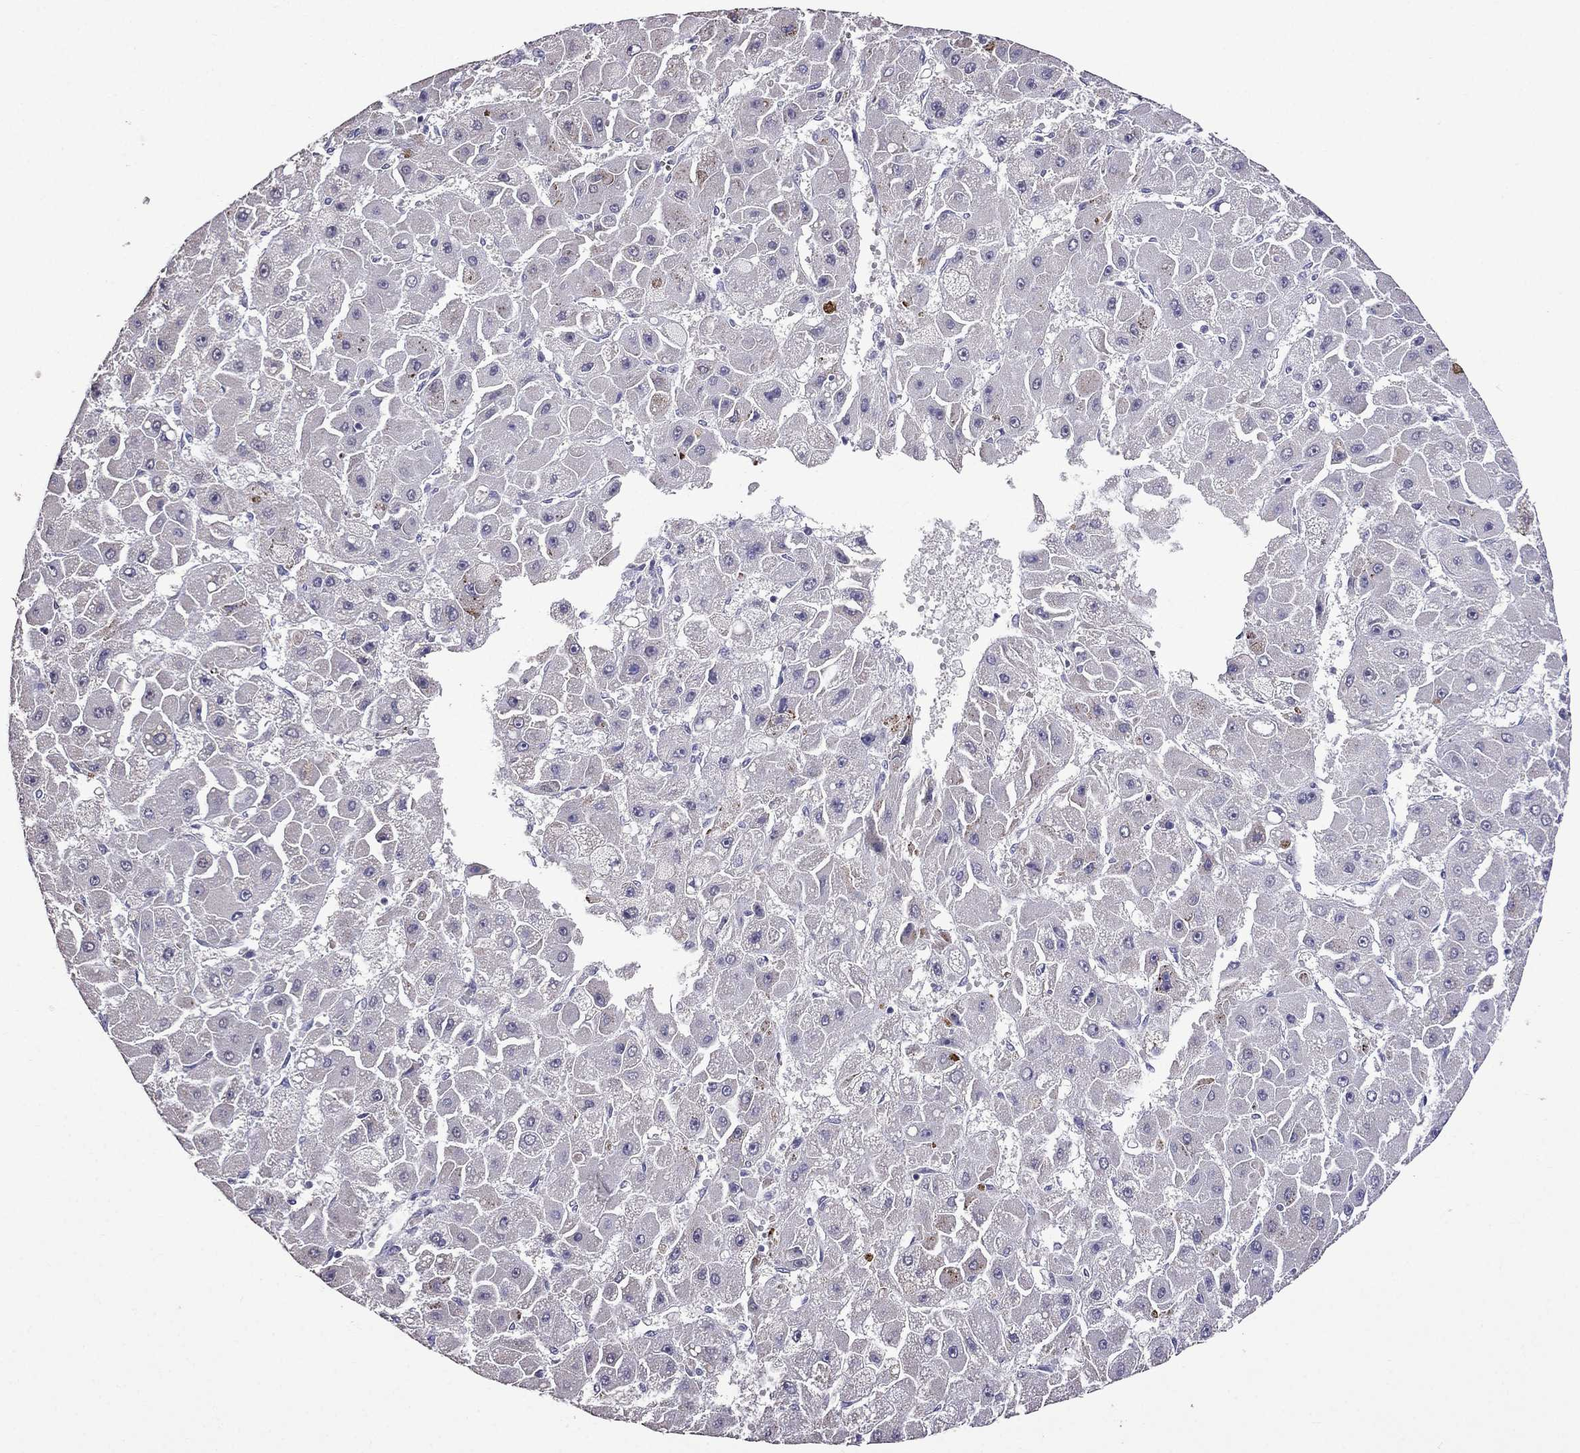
{"staining": {"intensity": "negative", "quantity": "none", "location": "none"}, "tissue": "liver cancer", "cell_type": "Tumor cells", "image_type": "cancer", "snomed": [{"axis": "morphology", "description": "Carcinoma, Hepatocellular, NOS"}, {"axis": "topography", "description": "Liver"}], "caption": "Tumor cells are negative for protein expression in human liver hepatocellular carcinoma.", "gene": "AK5", "patient": {"sex": "female", "age": 25}}